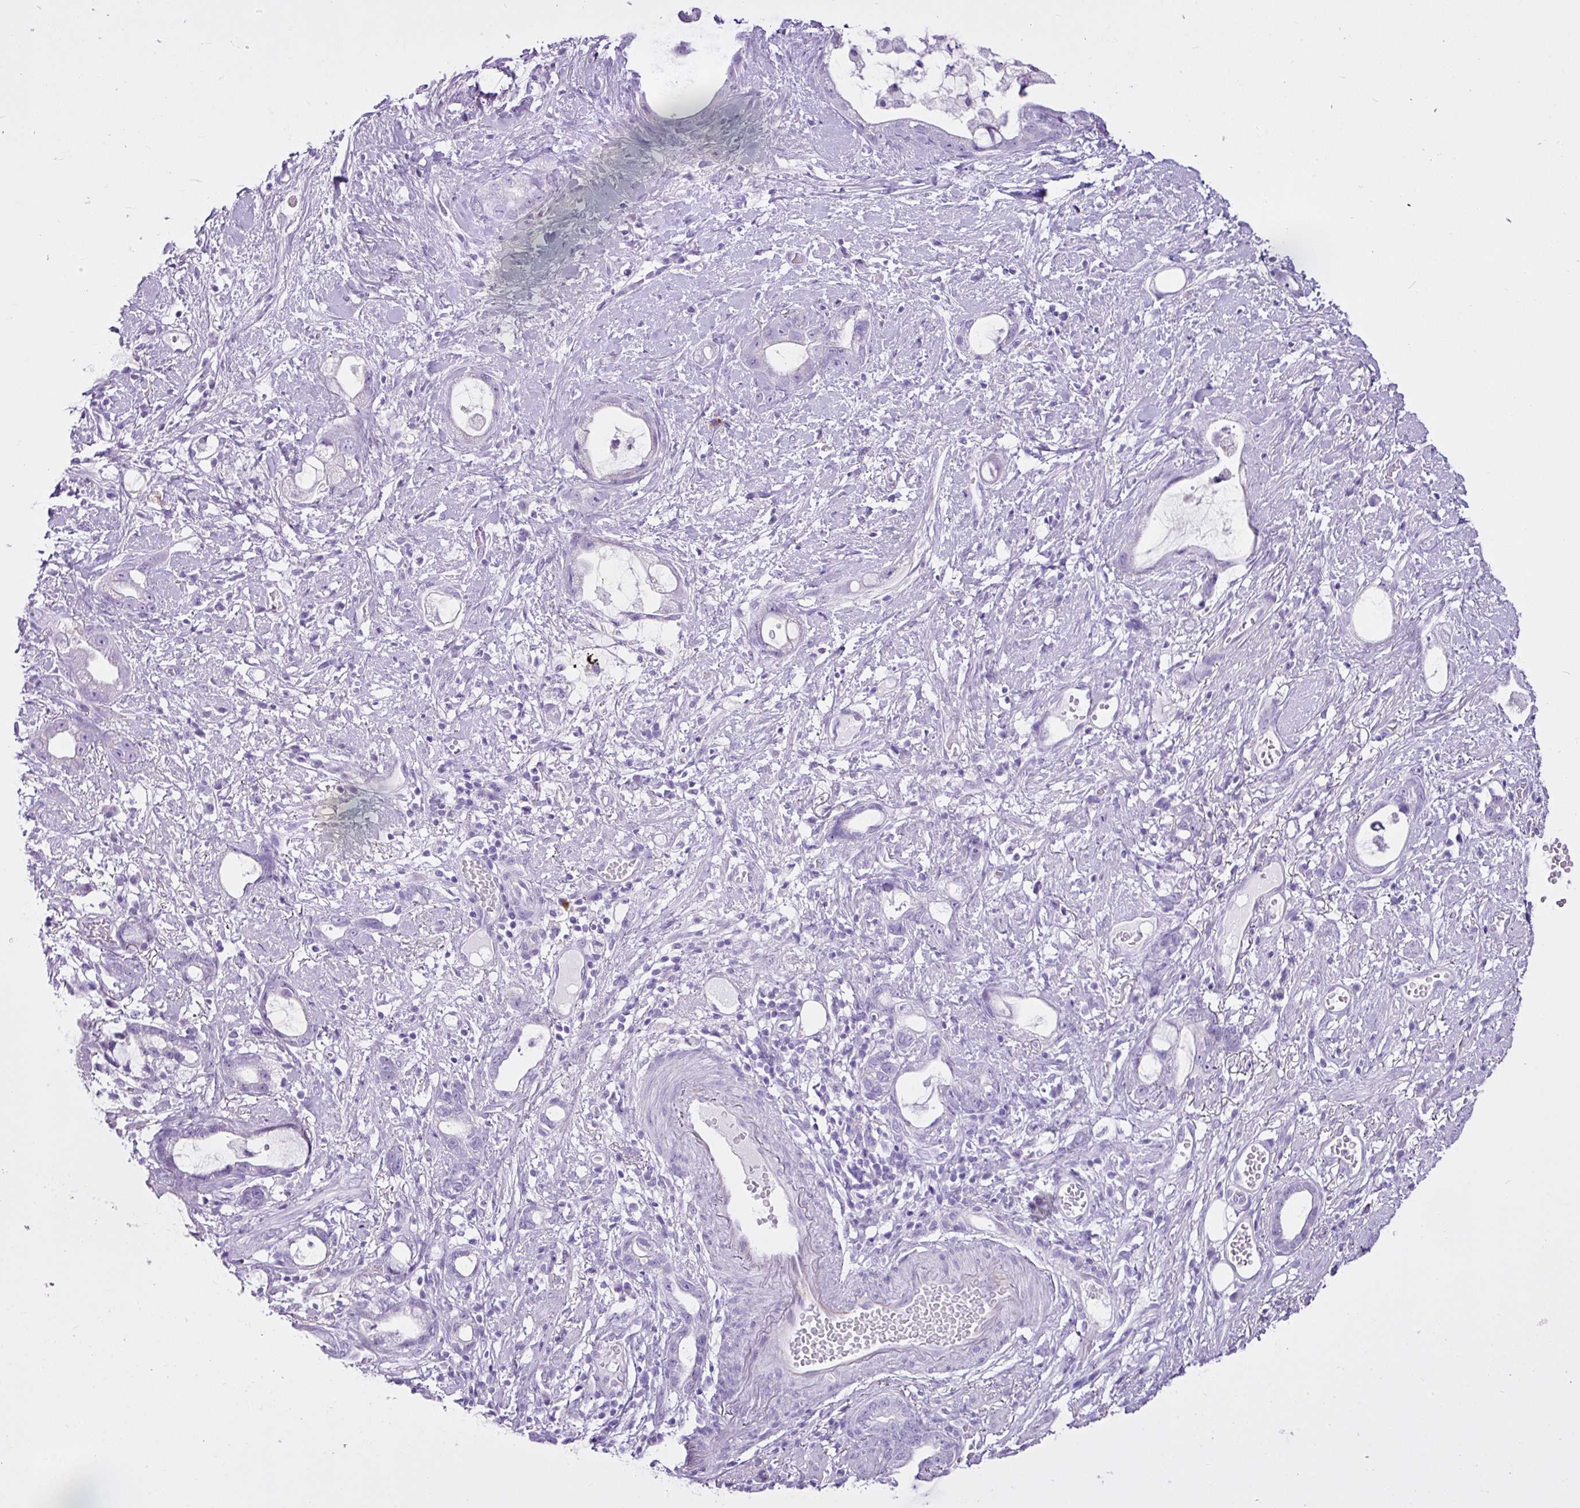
{"staining": {"intensity": "negative", "quantity": "none", "location": "none"}, "tissue": "stomach cancer", "cell_type": "Tumor cells", "image_type": "cancer", "snomed": [{"axis": "morphology", "description": "Adenocarcinoma, NOS"}, {"axis": "topography", "description": "Stomach"}], "caption": "Adenocarcinoma (stomach) was stained to show a protein in brown. There is no significant expression in tumor cells. (IHC, brightfield microscopy, high magnification).", "gene": "LILRB4", "patient": {"sex": "male", "age": 55}}